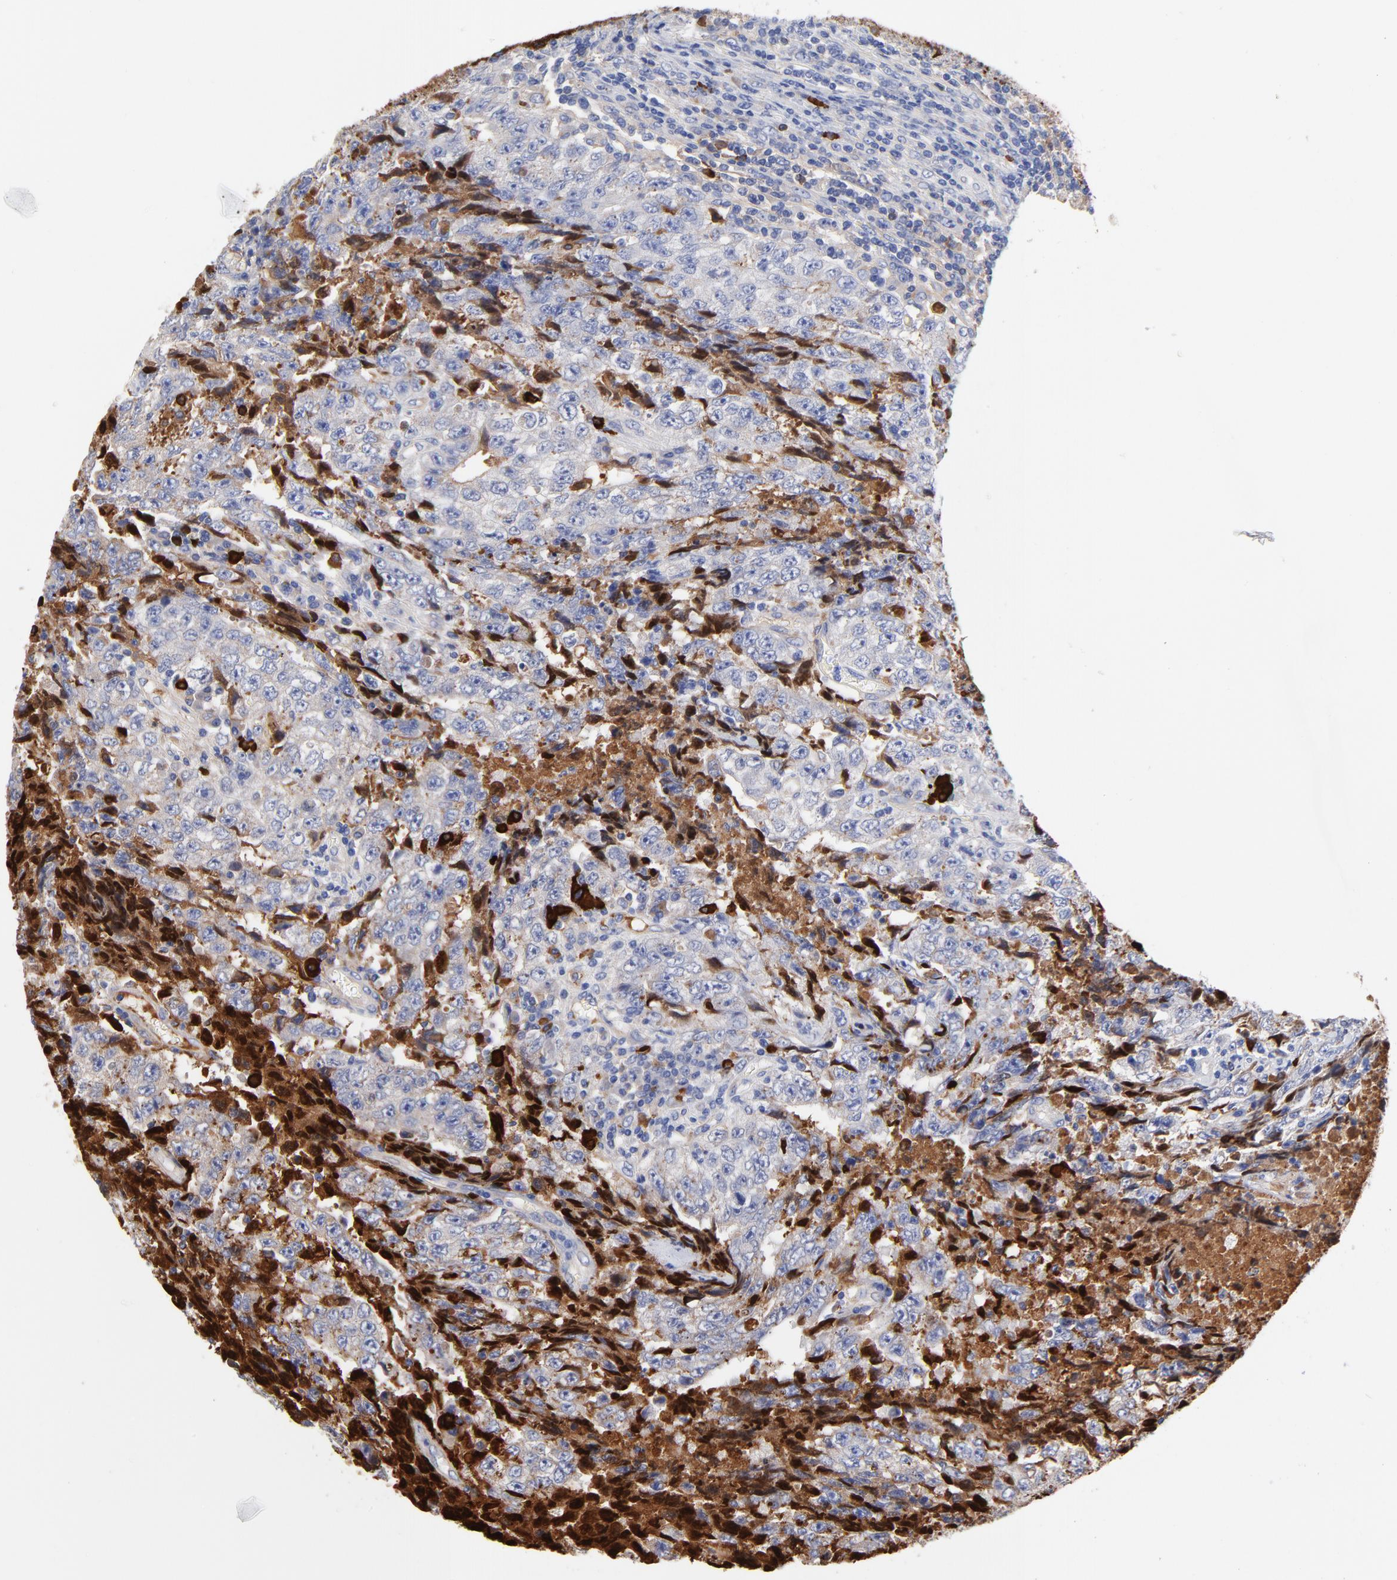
{"staining": {"intensity": "moderate", "quantity": "25%-75%", "location": "cytoplasmic/membranous"}, "tissue": "testis cancer", "cell_type": "Tumor cells", "image_type": "cancer", "snomed": [{"axis": "morphology", "description": "Necrosis, NOS"}, {"axis": "morphology", "description": "Carcinoma, Embryonal, NOS"}, {"axis": "topography", "description": "Testis"}], "caption": "Protein positivity by immunohistochemistry (IHC) exhibits moderate cytoplasmic/membranous expression in about 25%-75% of tumor cells in testis cancer (embryonal carcinoma).", "gene": "IGLV3-10", "patient": {"sex": "male", "age": 19}}